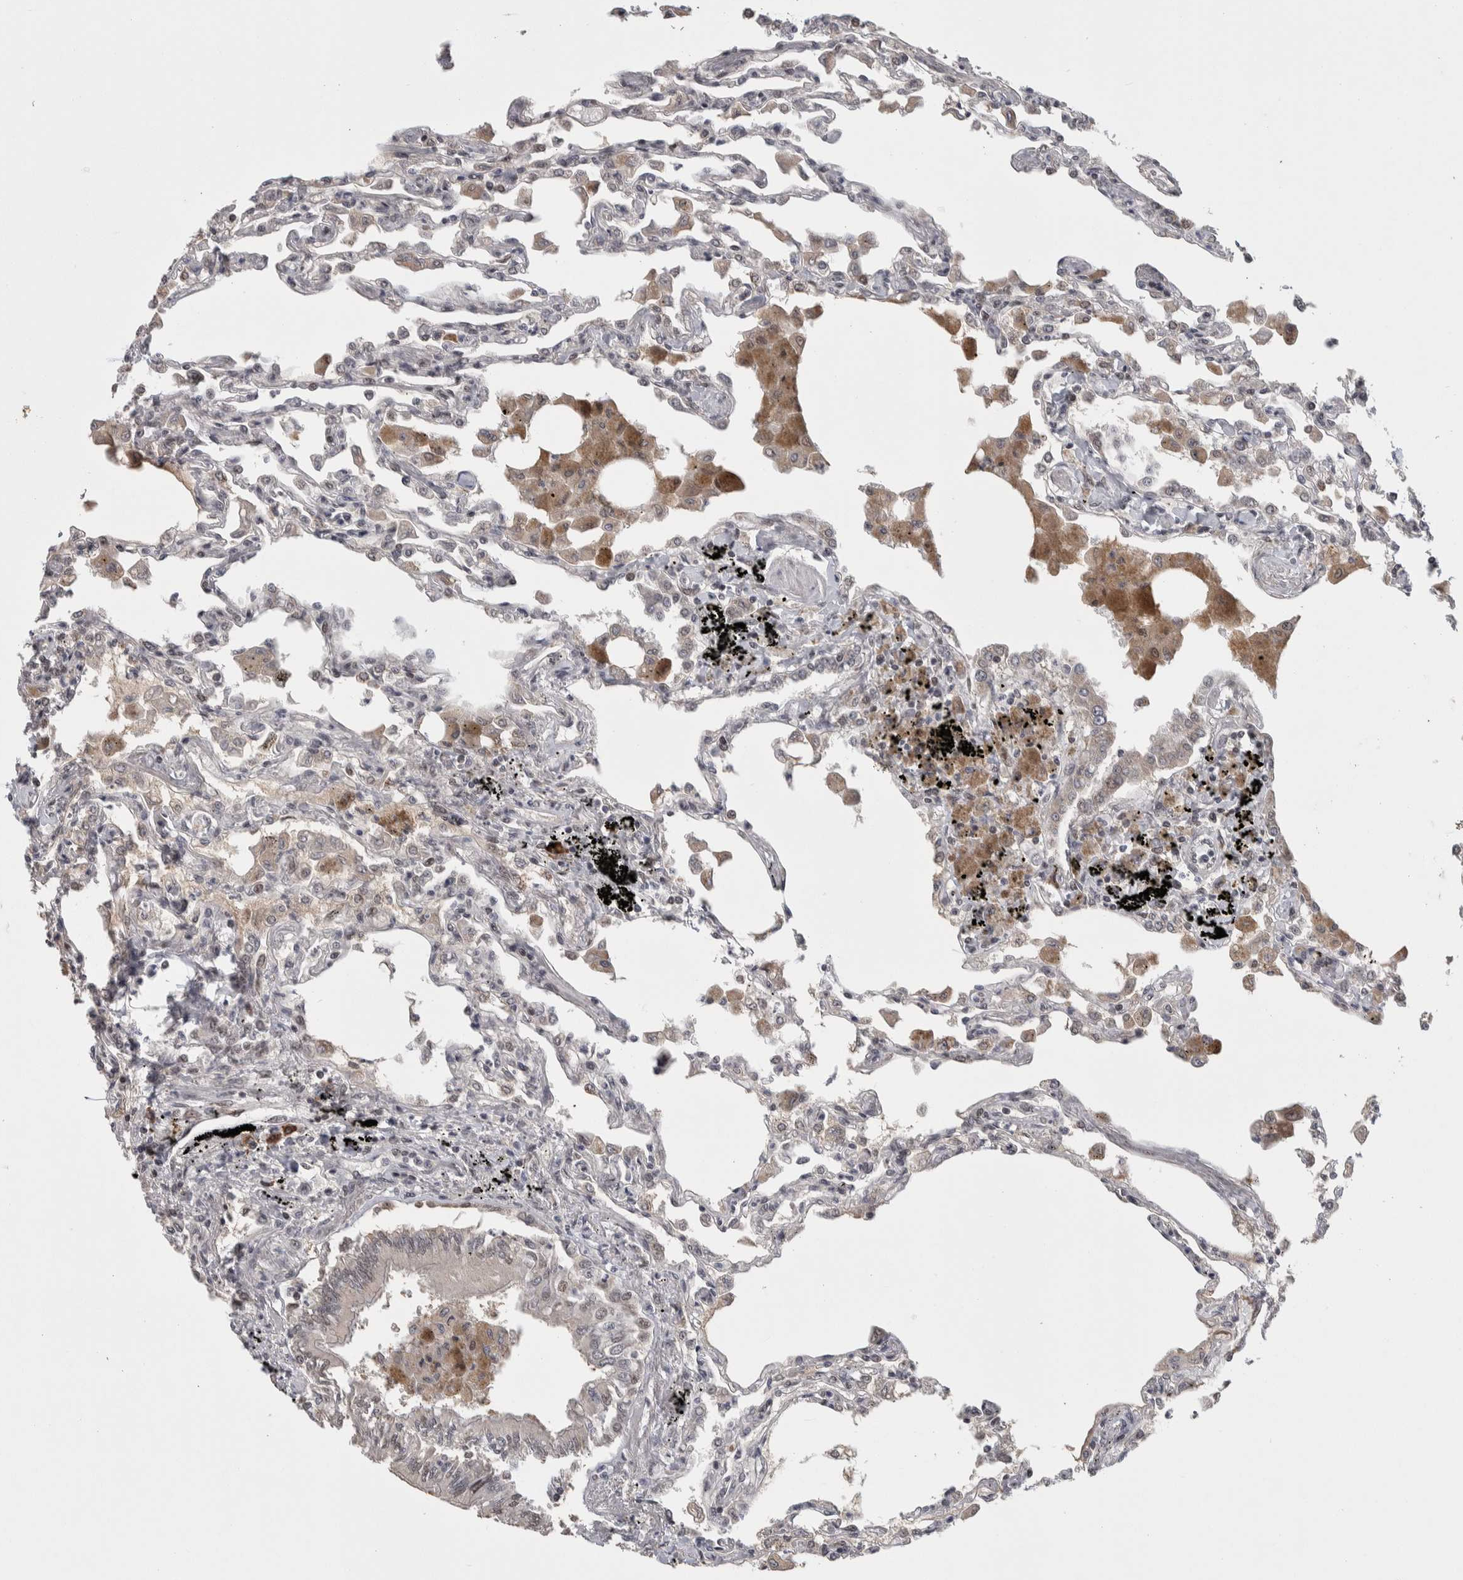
{"staining": {"intensity": "weak", "quantity": "<25%", "location": "cytoplasmic/membranous"}, "tissue": "lung", "cell_type": "Alveolar cells", "image_type": "normal", "snomed": [{"axis": "morphology", "description": "Normal tissue, NOS"}, {"axis": "topography", "description": "Bronchus"}, {"axis": "topography", "description": "Lung"}], "caption": "Immunohistochemistry (IHC) of benign human lung demonstrates no expression in alveolar cells. (Brightfield microscopy of DAB immunohistochemistry at high magnification).", "gene": "ZNF592", "patient": {"sex": "female", "age": 49}}